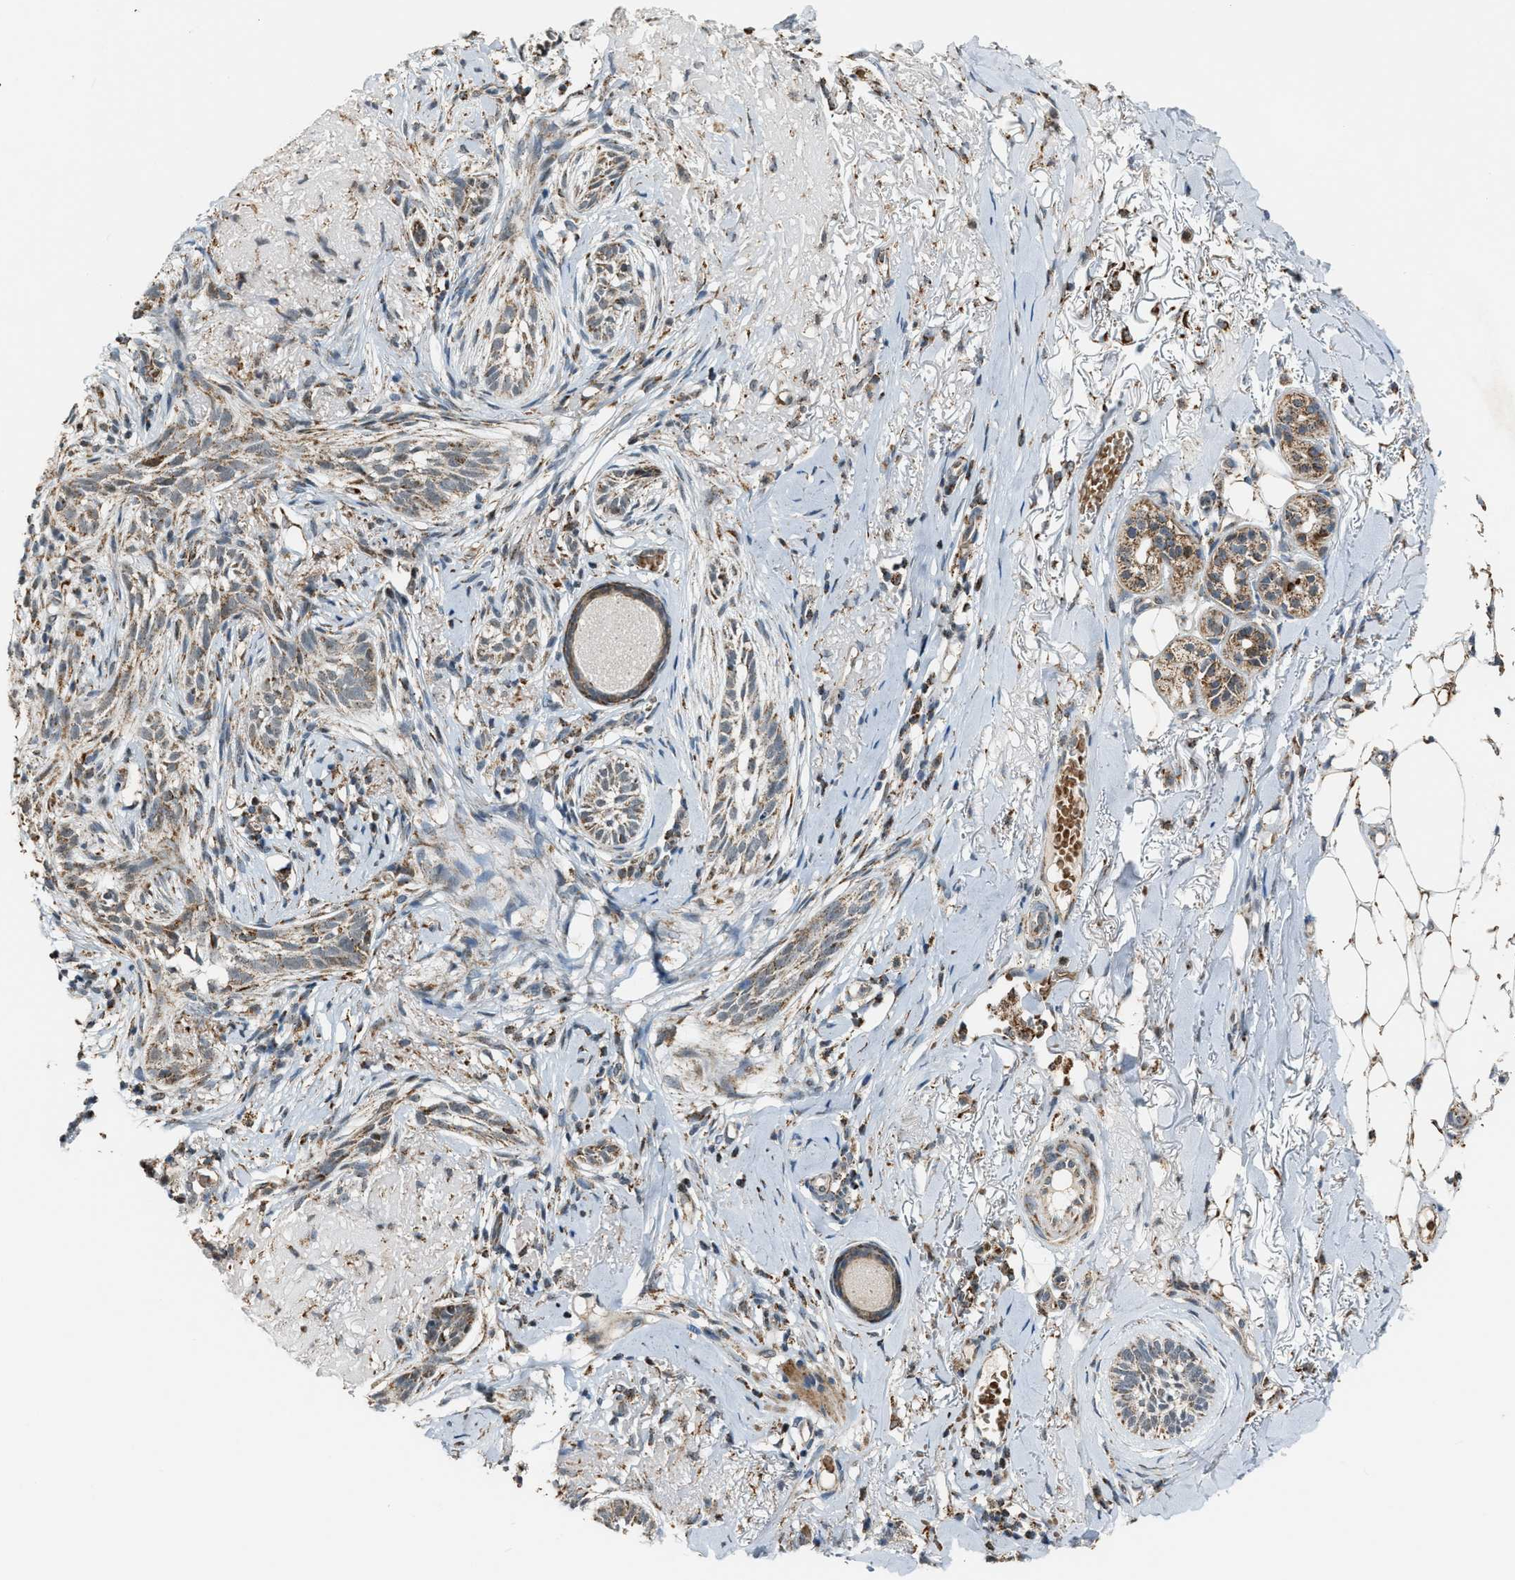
{"staining": {"intensity": "weak", "quantity": "25%-75%", "location": "cytoplasmic/membranous"}, "tissue": "skin cancer", "cell_type": "Tumor cells", "image_type": "cancer", "snomed": [{"axis": "morphology", "description": "Basal cell carcinoma"}, {"axis": "topography", "description": "Skin"}], "caption": "Protein analysis of skin cancer tissue reveals weak cytoplasmic/membranous staining in about 25%-75% of tumor cells.", "gene": "CHN2", "patient": {"sex": "female", "age": 88}}